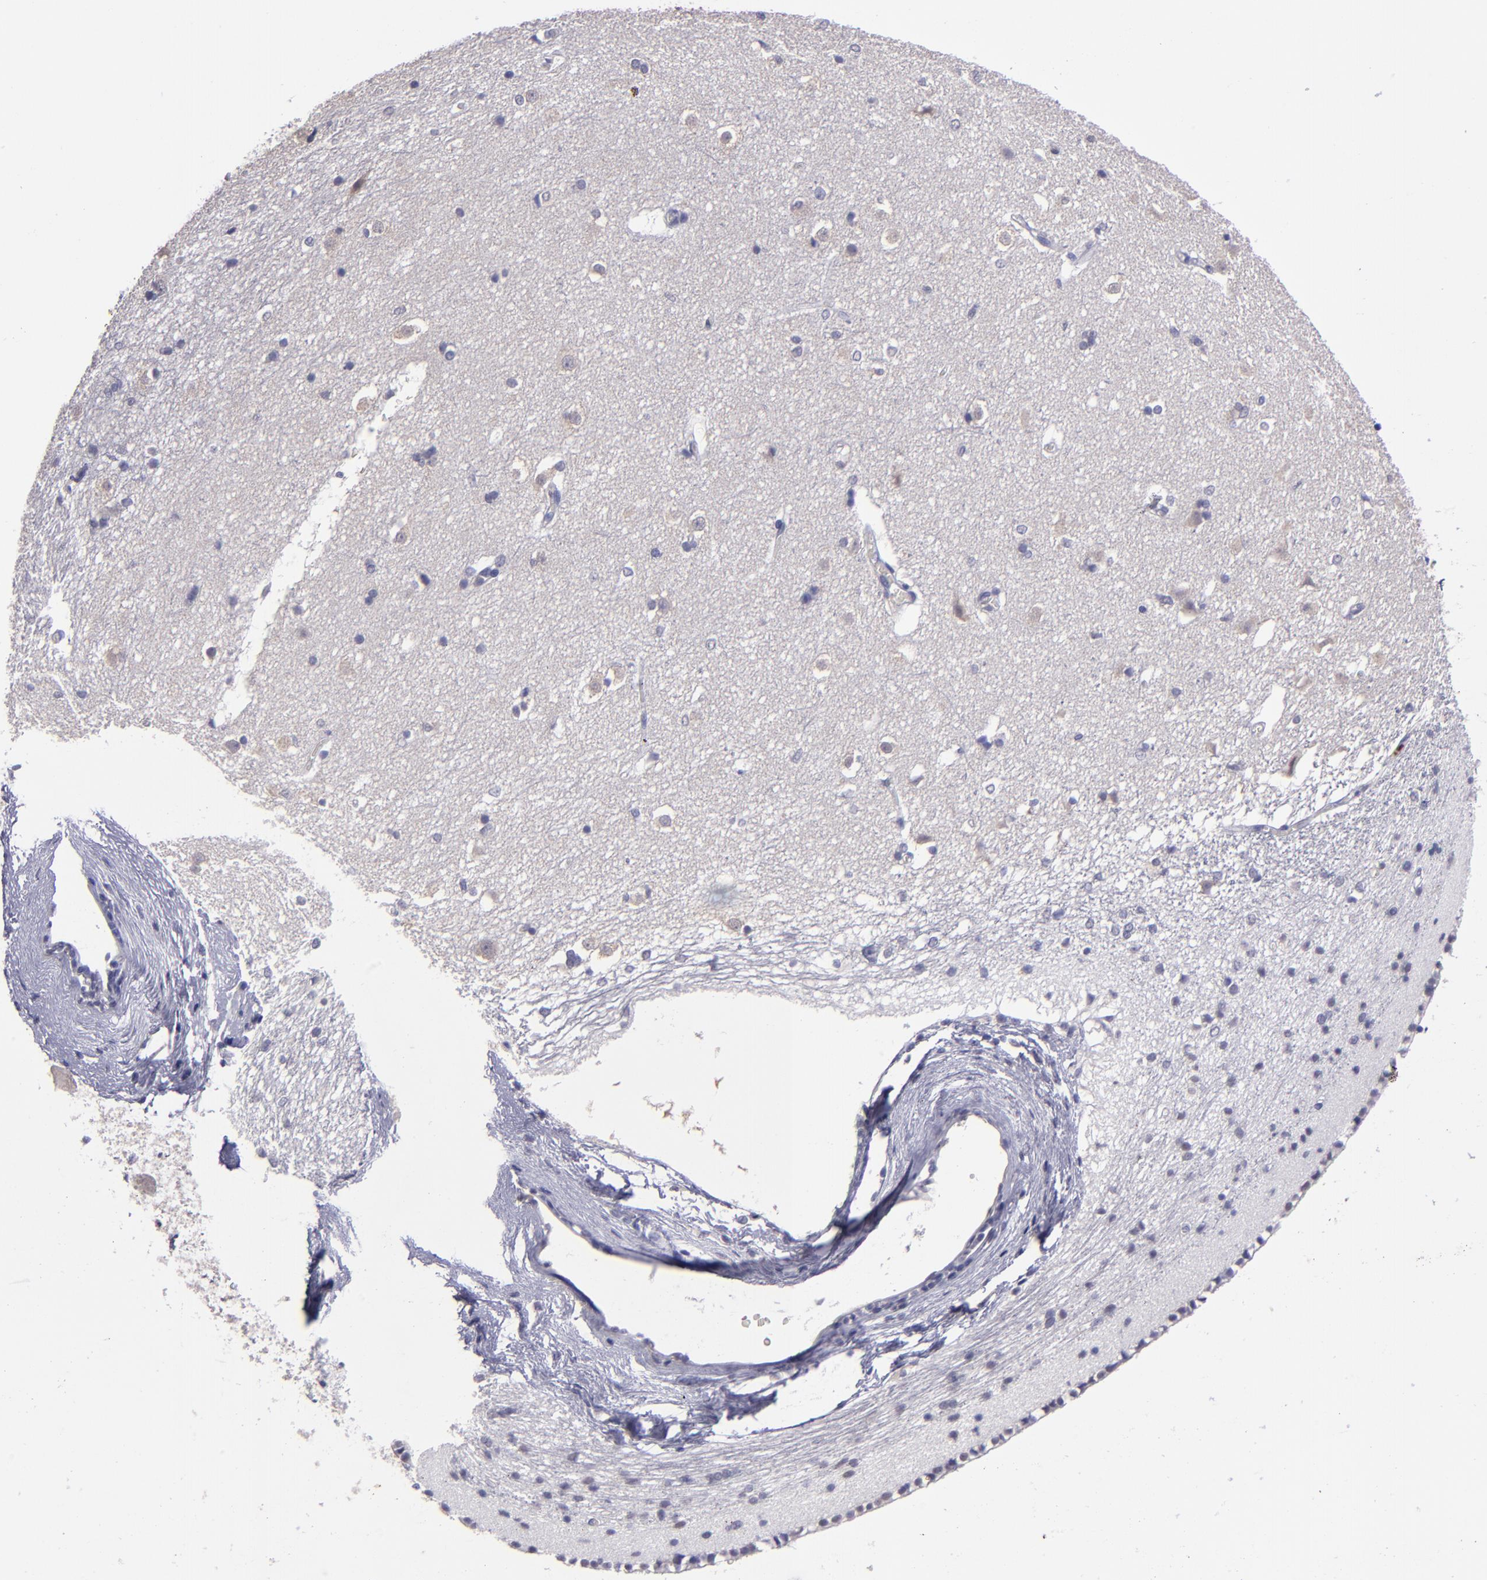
{"staining": {"intensity": "negative", "quantity": "none", "location": "none"}, "tissue": "caudate", "cell_type": "Glial cells", "image_type": "normal", "snomed": [{"axis": "morphology", "description": "Normal tissue, NOS"}, {"axis": "topography", "description": "Lateral ventricle wall"}], "caption": "High power microscopy micrograph of an IHC histopathology image of normal caudate, revealing no significant staining in glial cells. The staining is performed using DAB (3,3'-diaminobenzidine) brown chromogen with nuclei counter-stained in using hematoxylin.", "gene": "CEBPE", "patient": {"sex": "female", "age": 19}}